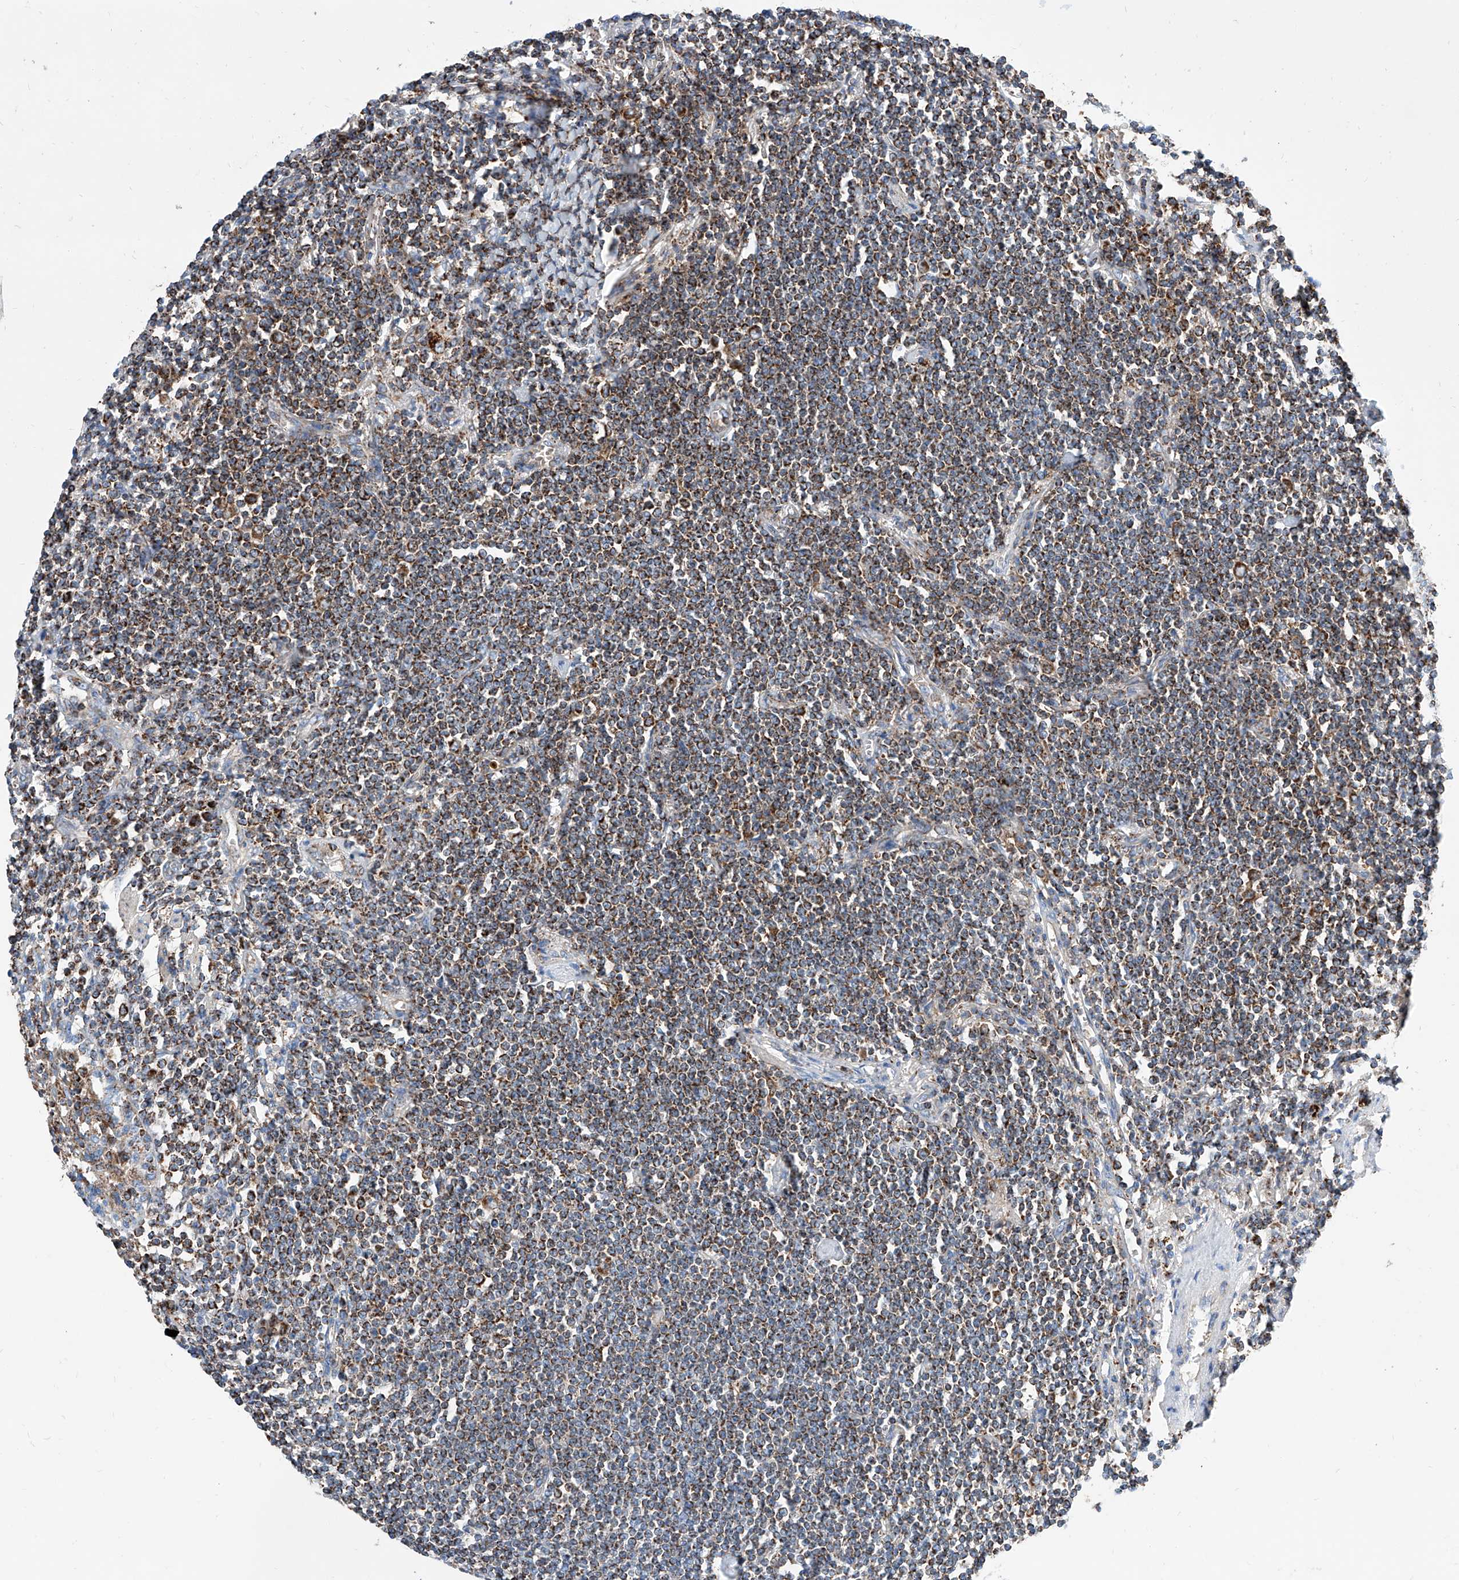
{"staining": {"intensity": "strong", "quantity": ">75%", "location": "cytoplasmic/membranous"}, "tissue": "lymphoma", "cell_type": "Tumor cells", "image_type": "cancer", "snomed": [{"axis": "morphology", "description": "Malignant lymphoma, non-Hodgkin's type, Low grade"}, {"axis": "topography", "description": "Lung"}], "caption": "Low-grade malignant lymphoma, non-Hodgkin's type stained with immunohistochemistry exhibits strong cytoplasmic/membranous expression in approximately >75% of tumor cells.", "gene": "CPNE5", "patient": {"sex": "female", "age": 71}}